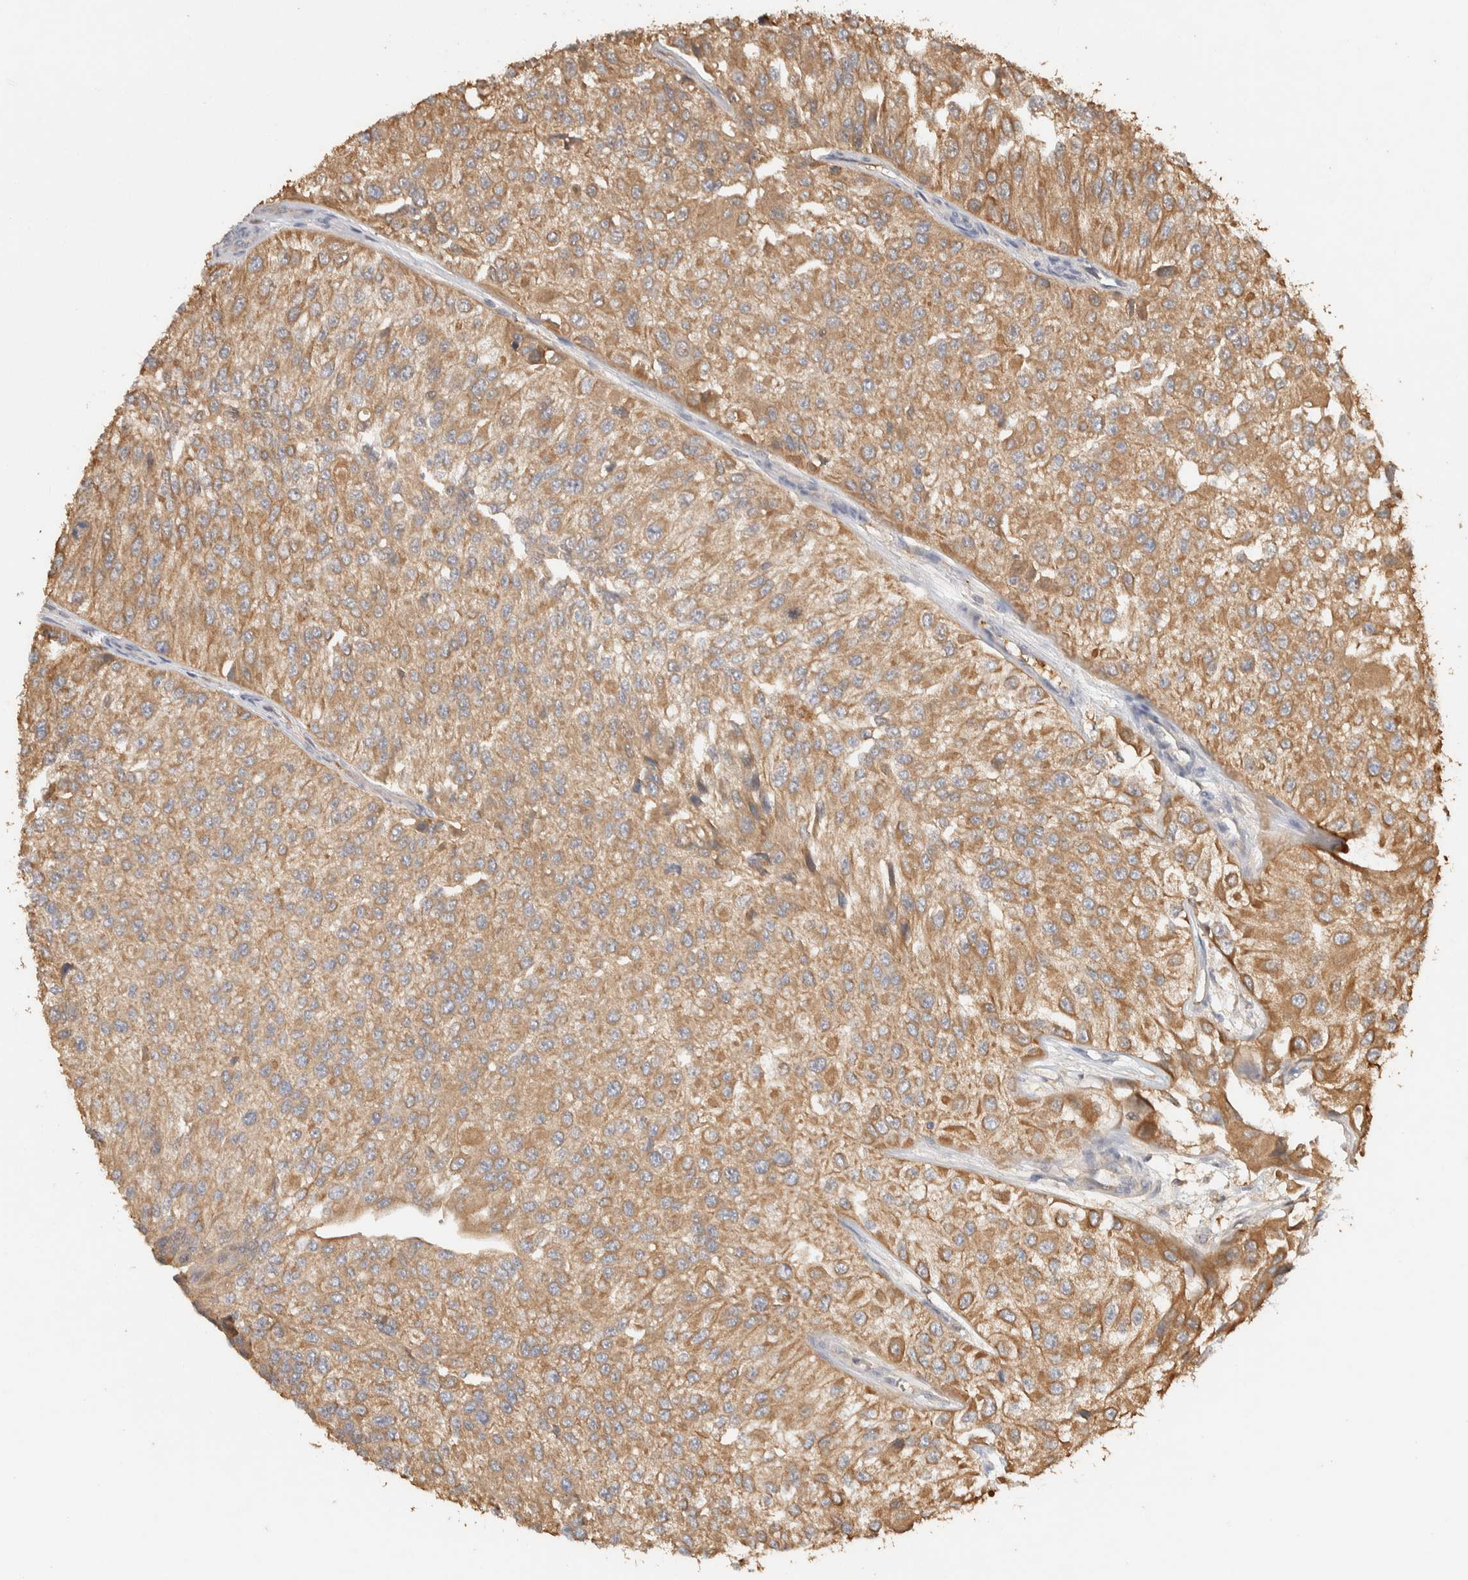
{"staining": {"intensity": "moderate", "quantity": ">75%", "location": "cytoplasmic/membranous"}, "tissue": "urothelial cancer", "cell_type": "Tumor cells", "image_type": "cancer", "snomed": [{"axis": "morphology", "description": "Urothelial carcinoma, High grade"}, {"axis": "topography", "description": "Kidney"}, {"axis": "topography", "description": "Urinary bladder"}], "caption": "DAB (3,3'-diaminobenzidine) immunohistochemical staining of human high-grade urothelial carcinoma reveals moderate cytoplasmic/membranous protein expression in approximately >75% of tumor cells. (IHC, brightfield microscopy, high magnification).", "gene": "TTI2", "patient": {"sex": "male", "age": 77}}